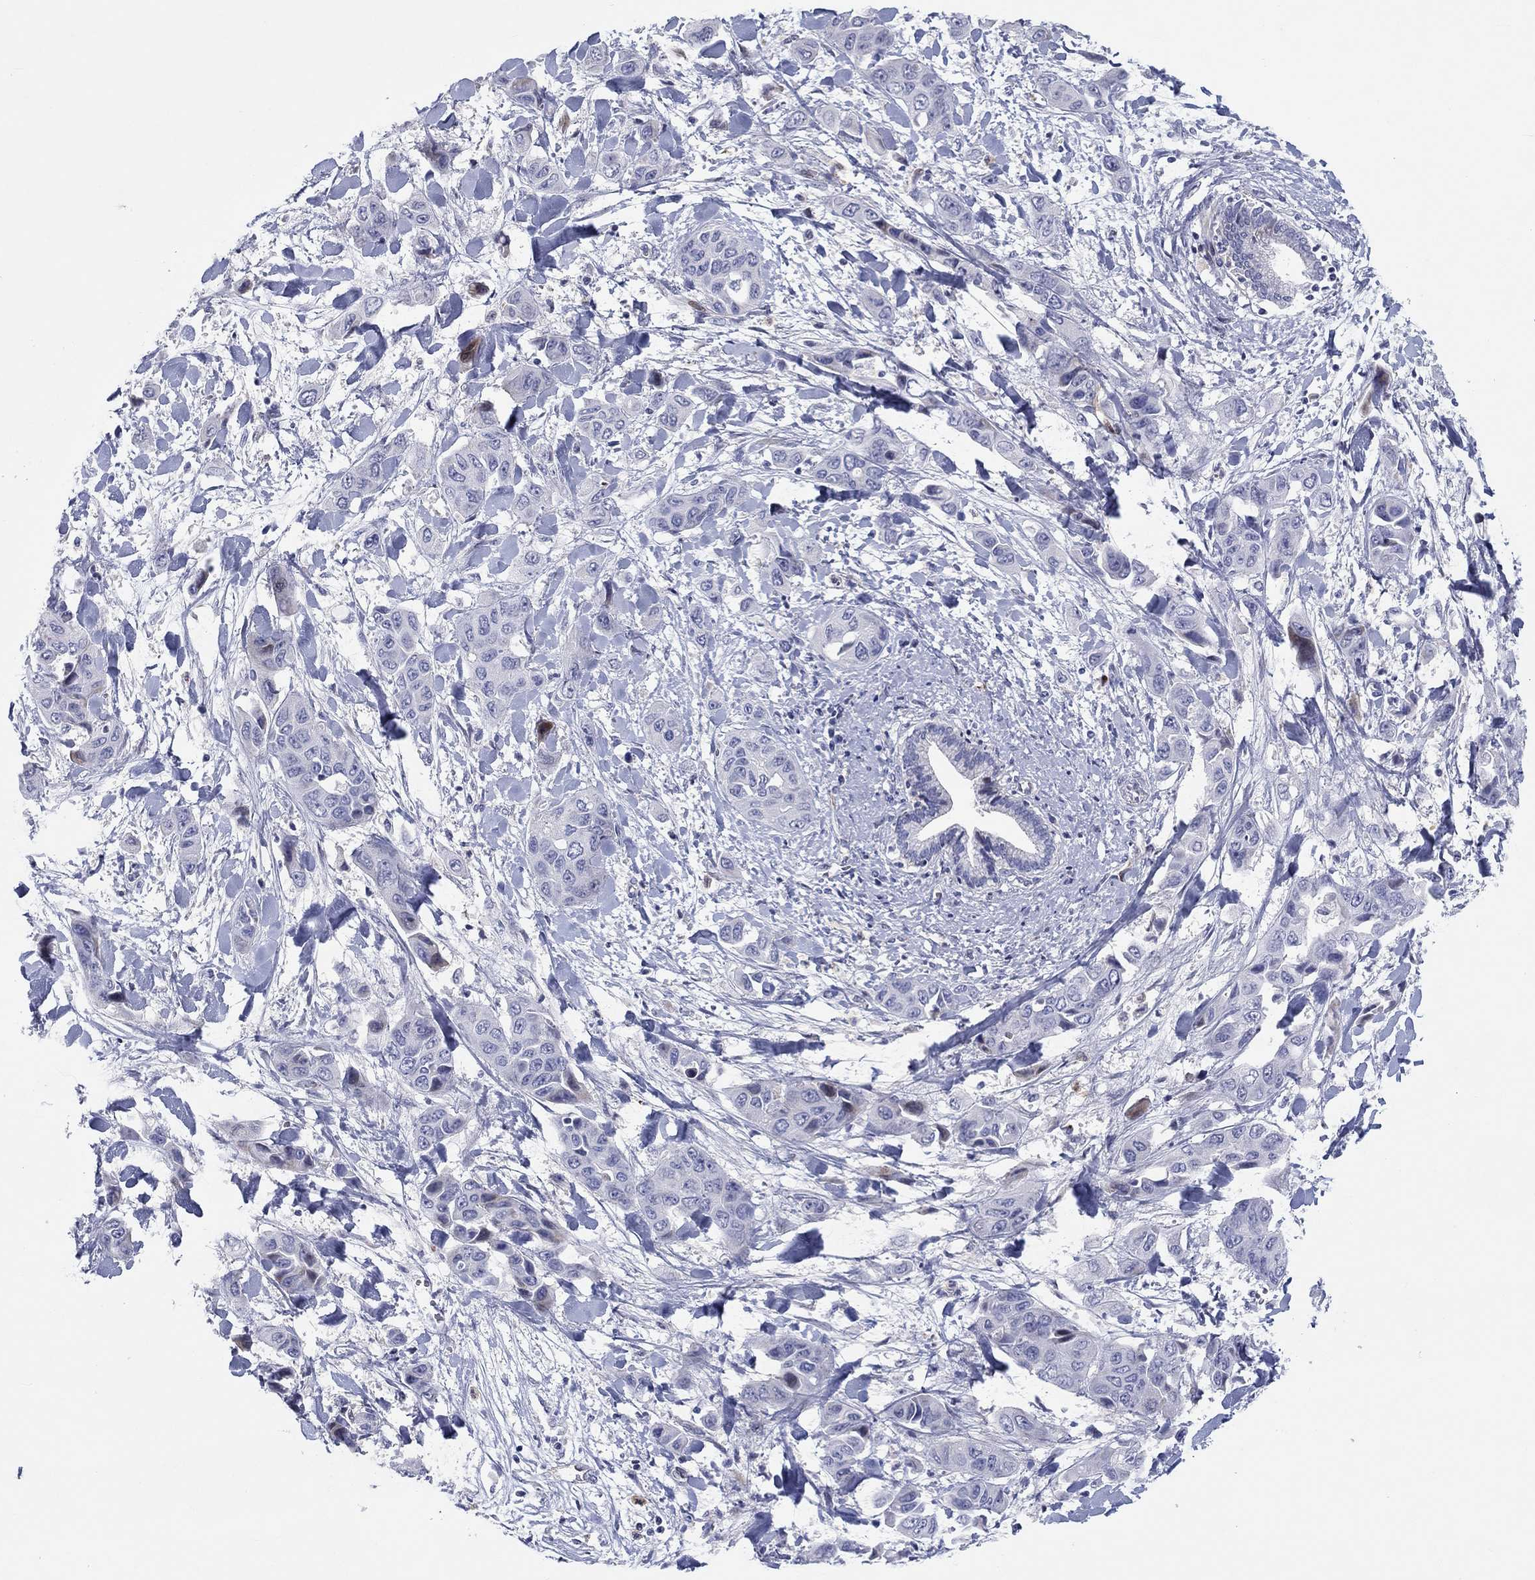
{"staining": {"intensity": "negative", "quantity": "none", "location": "none"}, "tissue": "liver cancer", "cell_type": "Tumor cells", "image_type": "cancer", "snomed": [{"axis": "morphology", "description": "Cholangiocarcinoma"}, {"axis": "topography", "description": "Liver"}], "caption": "The immunohistochemistry (IHC) micrograph has no significant positivity in tumor cells of liver cancer (cholangiocarcinoma) tissue.", "gene": "ARHGAP36", "patient": {"sex": "female", "age": 52}}